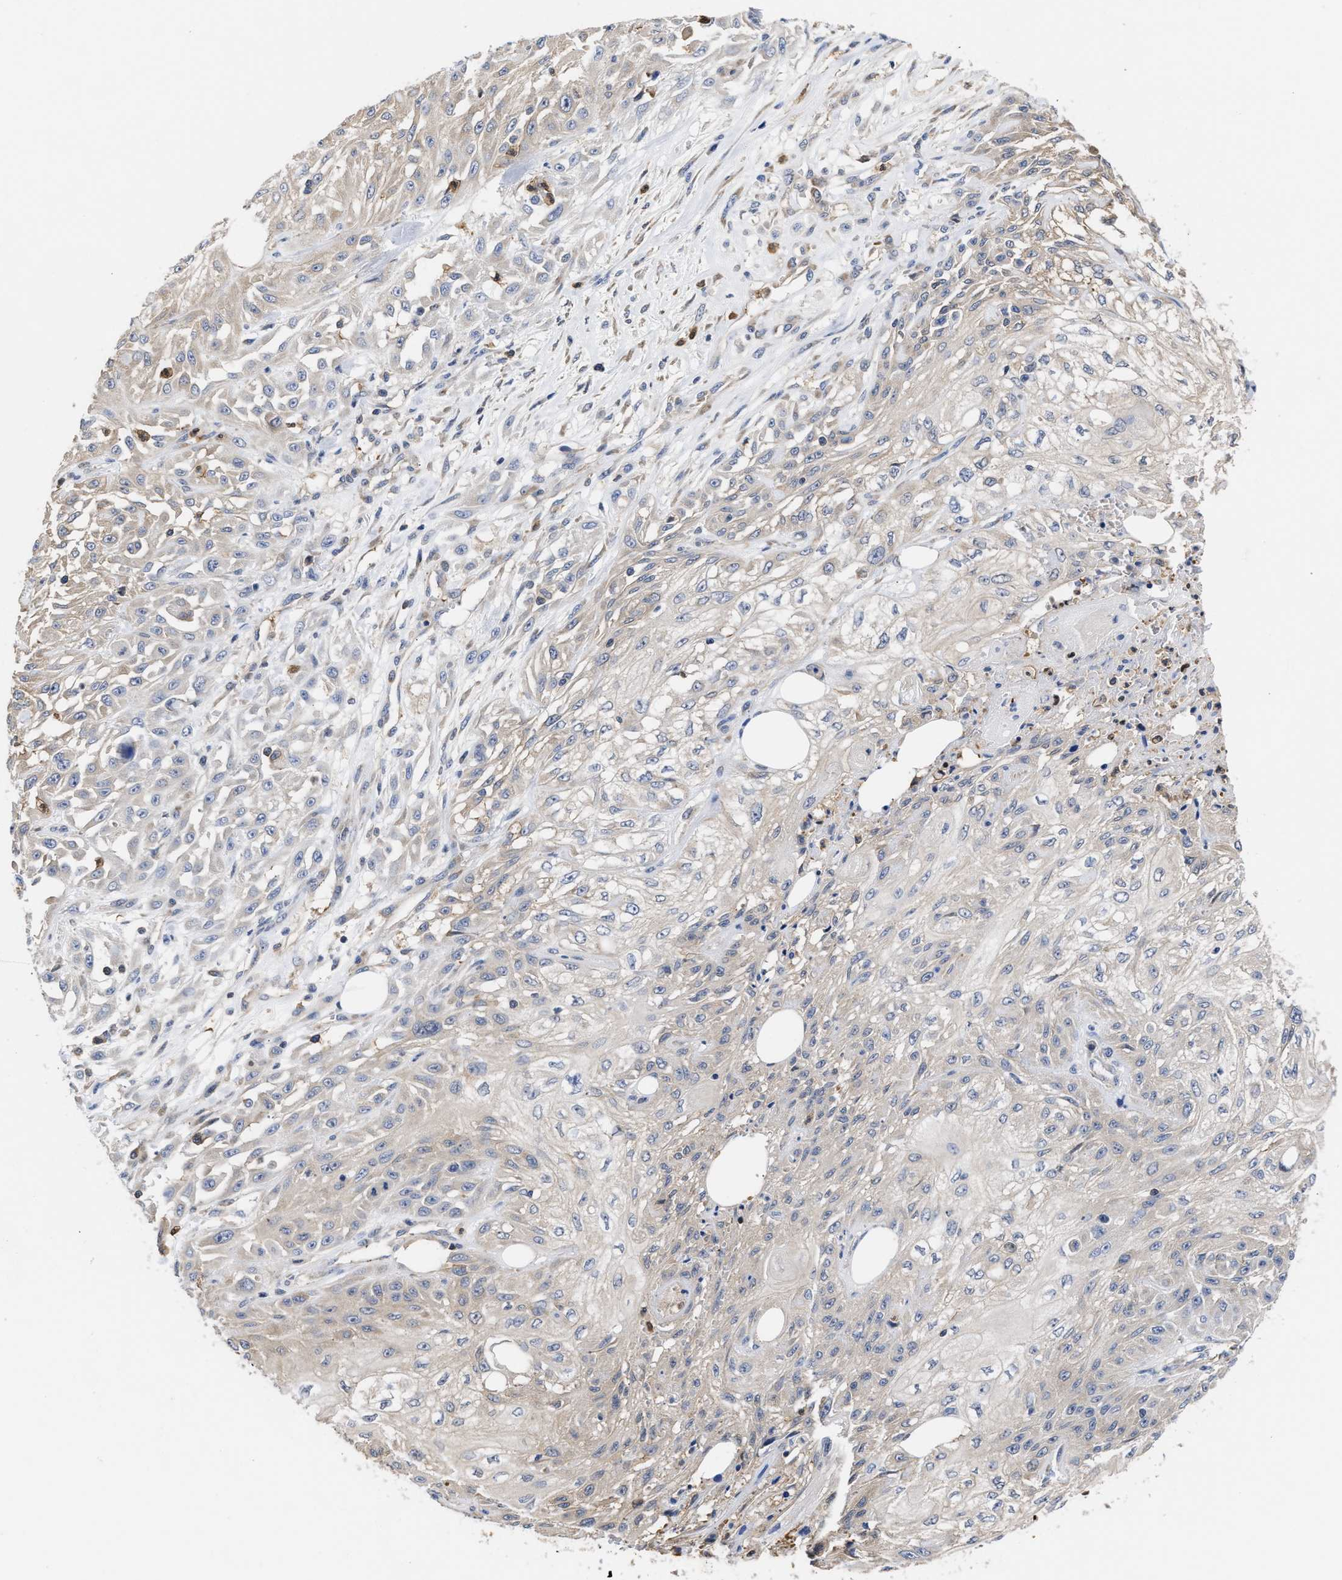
{"staining": {"intensity": "negative", "quantity": "none", "location": "none"}, "tissue": "skin cancer", "cell_type": "Tumor cells", "image_type": "cancer", "snomed": [{"axis": "morphology", "description": "Squamous cell carcinoma, NOS"}, {"axis": "morphology", "description": "Squamous cell carcinoma, metastatic, NOS"}, {"axis": "topography", "description": "Skin"}, {"axis": "topography", "description": "Lymph node"}], "caption": "Image shows no significant protein staining in tumor cells of squamous cell carcinoma (skin).", "gene": "KLHDC1", "patient": {"sex": "male", "age": 75}}